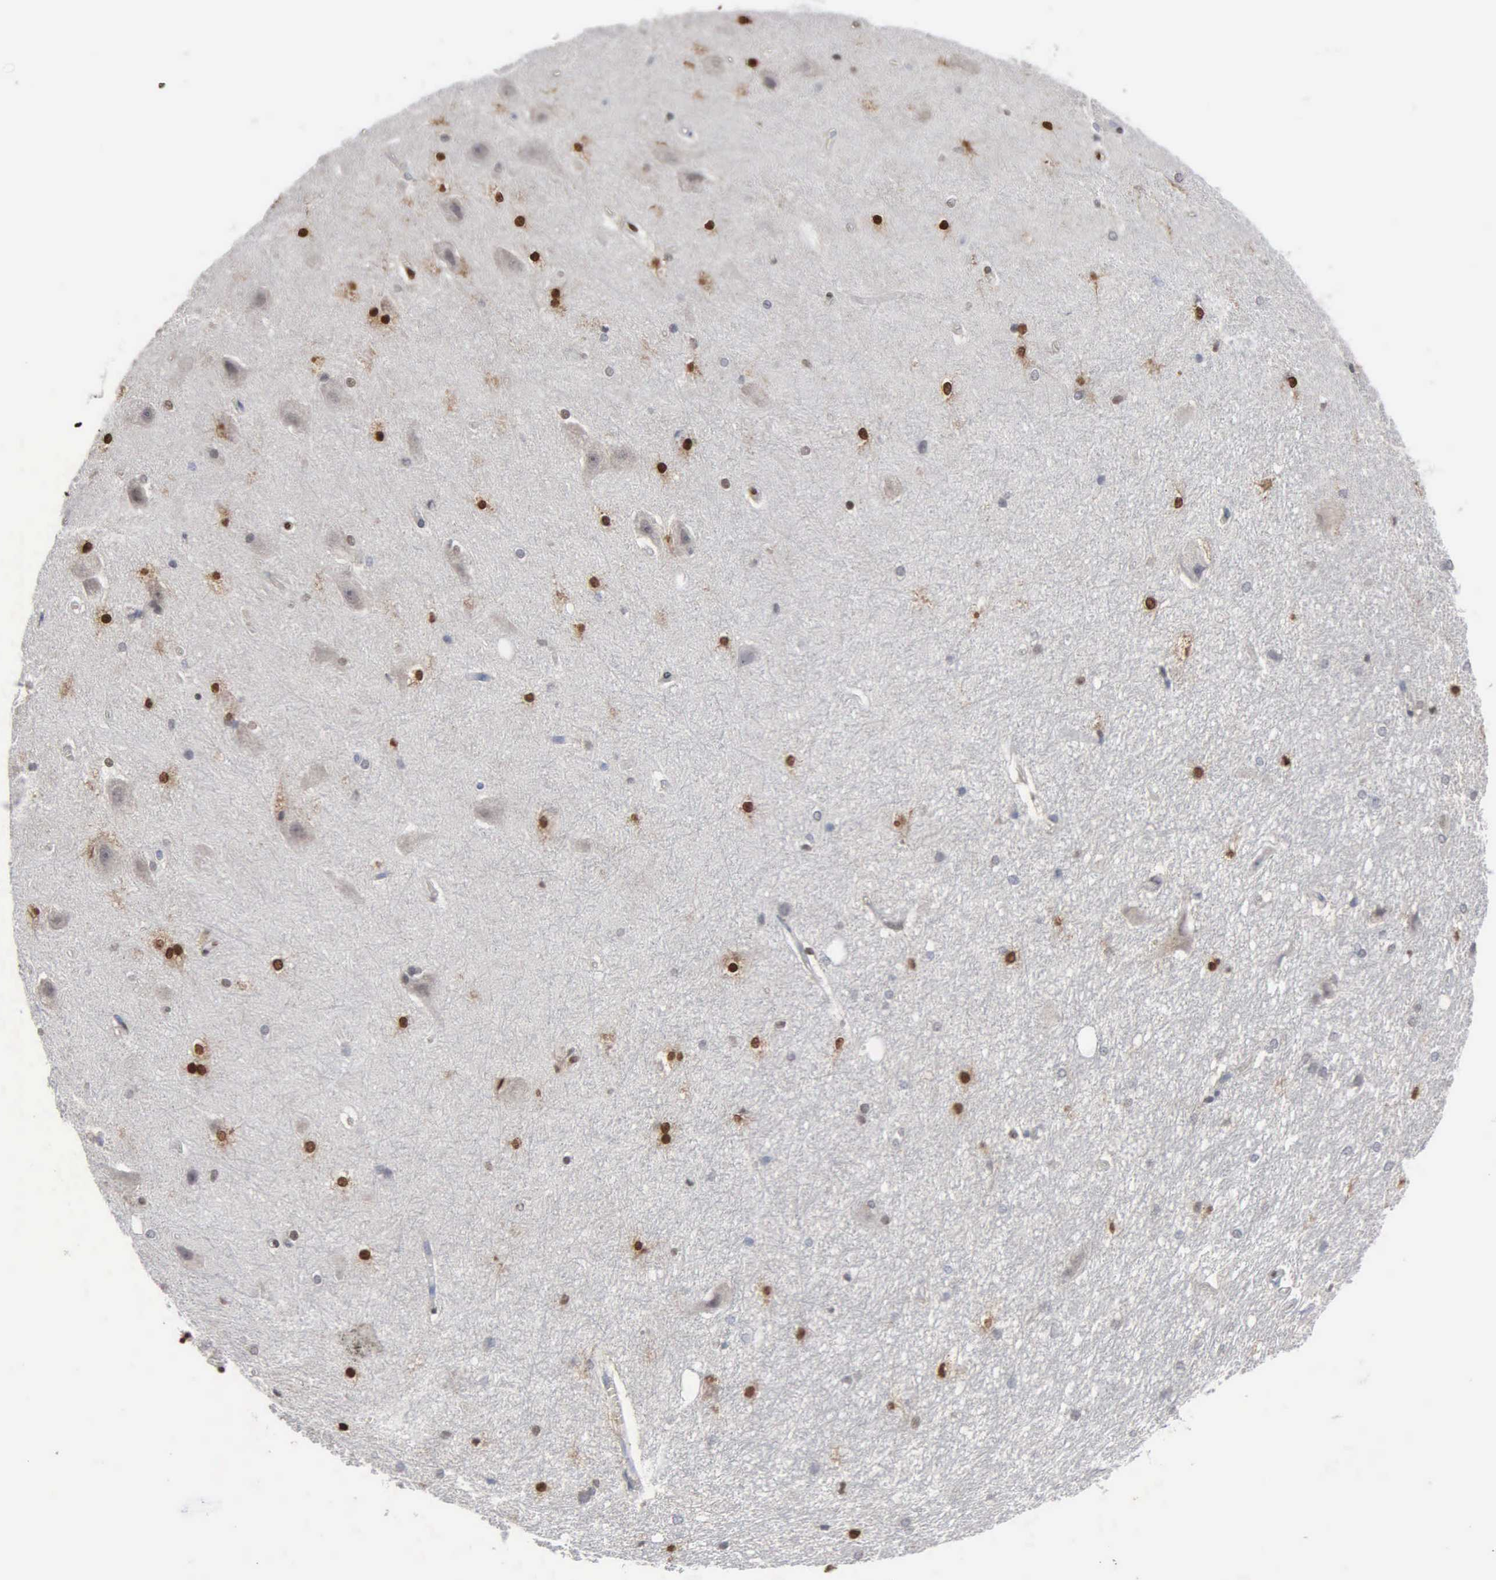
{"staining": {"intensity": "strong", "quantity": "<25%", "location": "nuclear"}, "tissue": "hippocampus", "cell_type": "Glial cells", "image_type": "normal", "snomed": [{"axis": "morphology", "description": "Normal tissue, NOS"}, {"axis": "topography", "description": "Hippocampus"}], "caption": "Hippocampus stained for a protein shows strong nuclear positivity in glial cells. (DAB IHC with brightfield microscopy, high magnification).", "gene": "FGF2", "patient": {"sex": "female", "age": 19}}